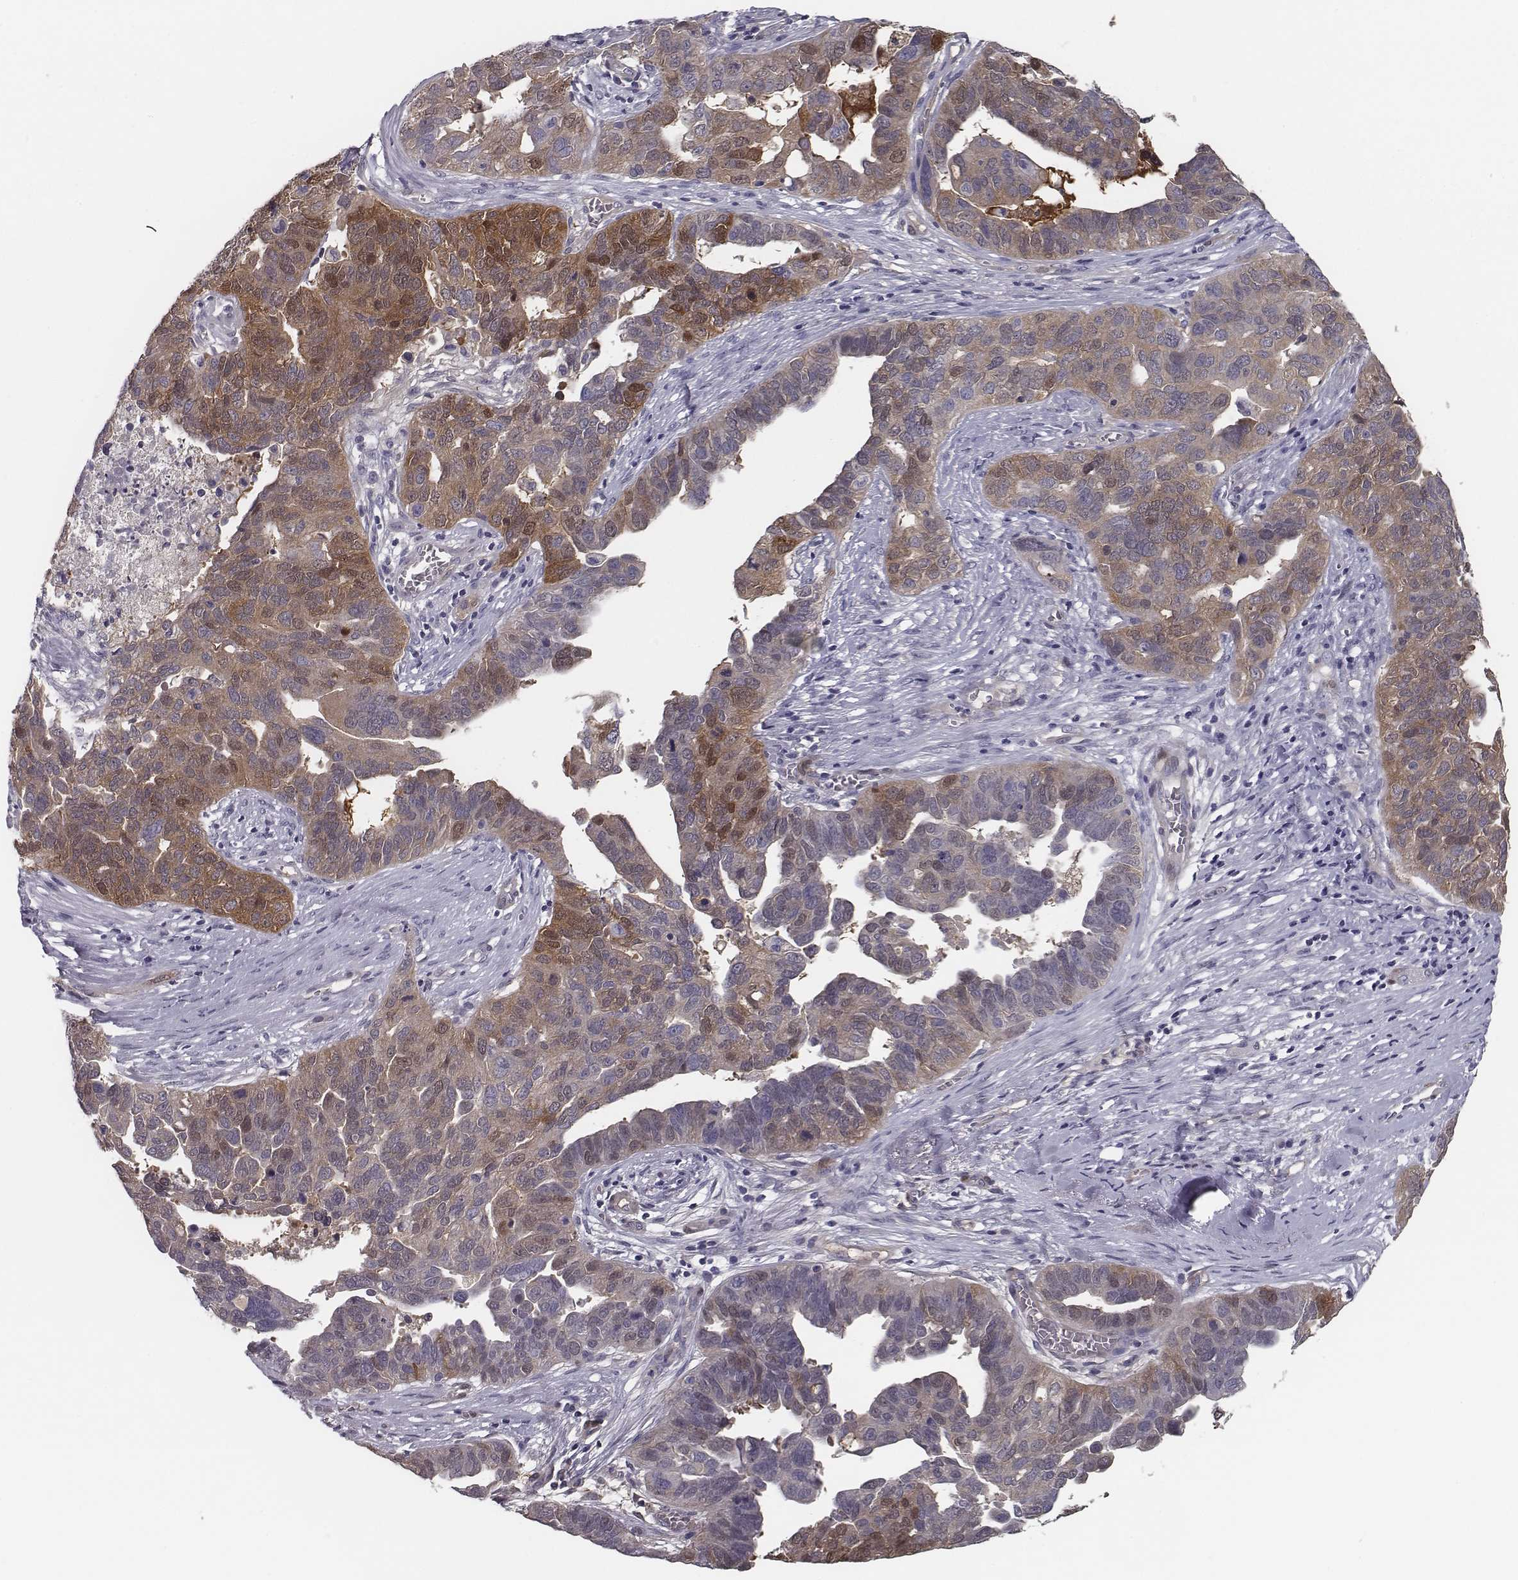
{"staining": {"intensity": "moderate", "quantity": ">75%", "location": "cytoplasmic/membranous,nuclear"}, "tissue": "ovarian cancer", "cell_type": "Tumor cells", "image_type": "cancer", "snomed": [{"axis": "morphology", "description": "Carcinoma, endometroid"}, {"axis": "topography", "description": "Soft tissue"}, {"axis": "topography", "description": "Ovary"}], "caption": "Protein staining of ovarian cancer (endometroid carcinoma) tissue reveals moderate cytoplasmic/membranous and nuclear expression in approximately >75% of tumor cells. The staining is performed using DAB brown chromogen to label protein expression. The nuclei are counter-stained blue using hematoxylin.", "gene": "ISYNA1", "patient": {"sex": "female", "age": 52}}